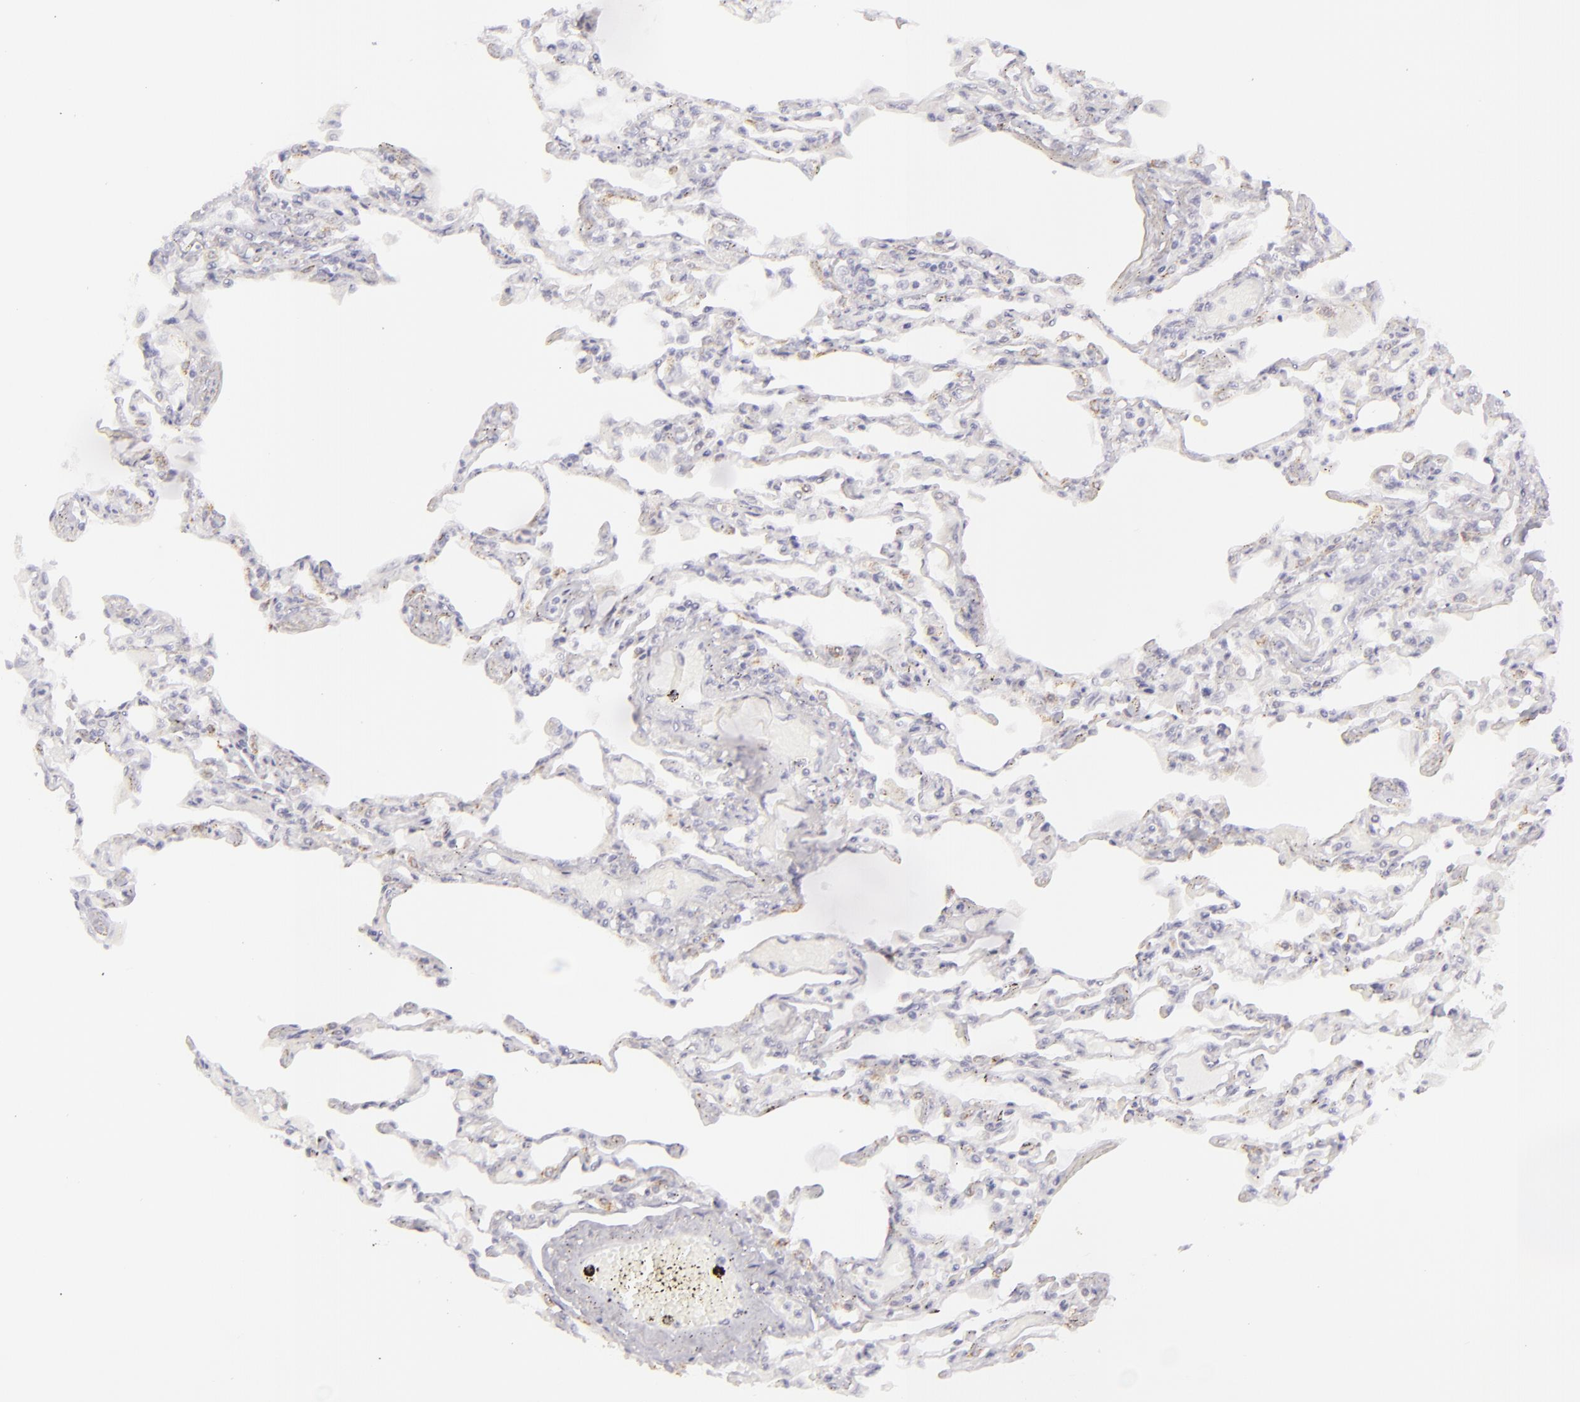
{"staining": {"intensity": "negative", "quantity": "none", "location": "none"}, "tissue": "adipose tissue", "cell_type": "Adipocytes", "image_type": "normal", "snomed": [{"axis": "morphology", "description": "Normal tissue, NOS"}, {"axis": "topography", "description": "Bronchus"}, {"axis": "topography", "description": "Lung"}], "caption": "DAB (3,3'-diaminobenzidine) immunohistochemical staining of normal human adipose tissue reveals no significant positivity in adipocytes. (Immunohistochemistry, brightfield microscopy, high magnification).", "gene": "DLG4", "patient": {"sex": "female", "age": 49}}